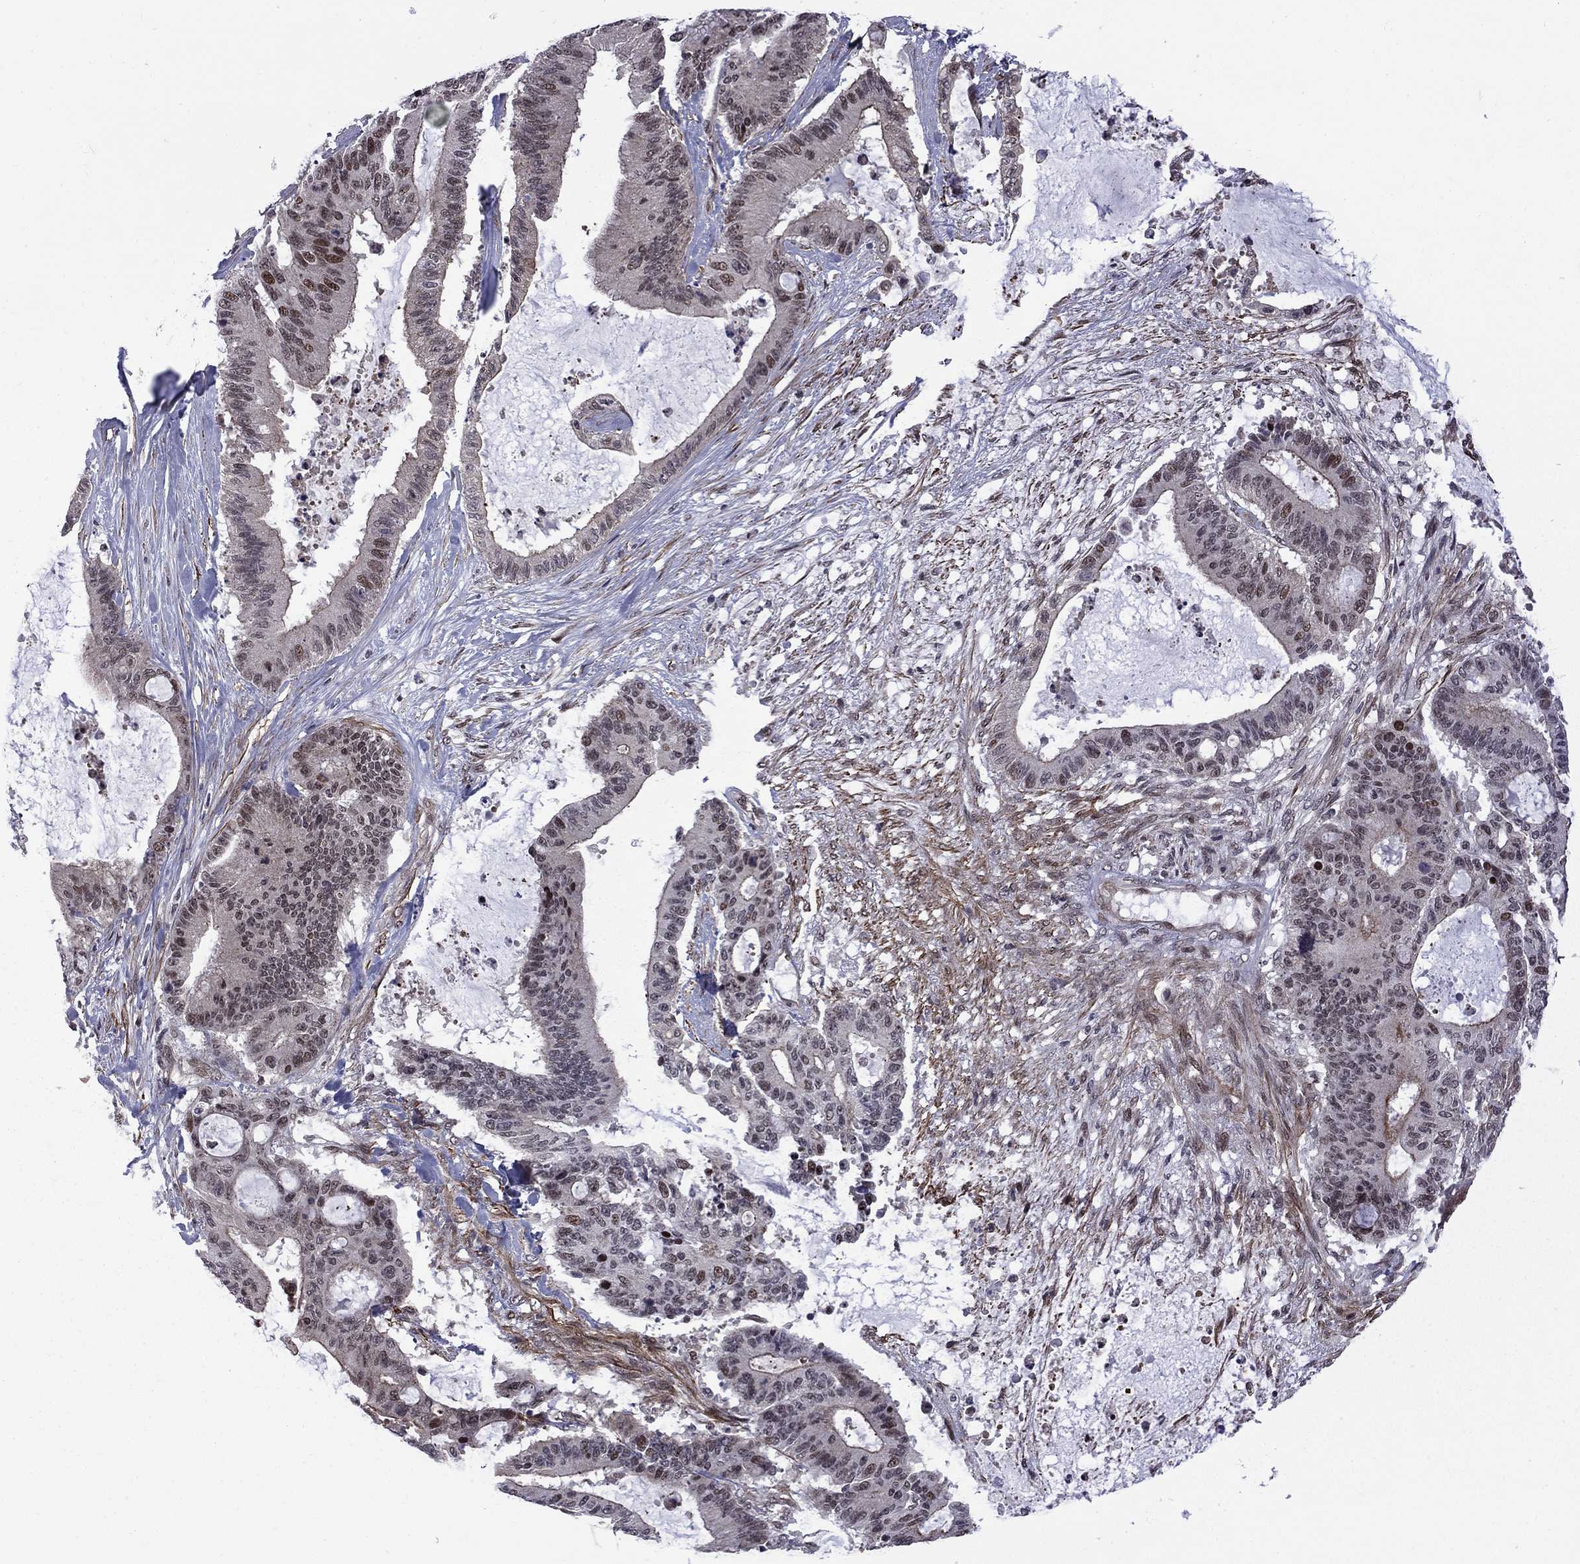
{"staining": {"intensity": "moderate", "quantity": "<25%", "location": "nuclear"}, "tissue": "liver cancer", "cell_type": "Tumor cells", "image_type": "cancer", "snomed": [{"axis": "morphology", "description": "Normal tissue, NOS"}, {"axis": "morphology", "description": "Cholangiocarcinoma"}, {"axis": "topography", "description": "Liver"}, {"axis": "topography", "description": "Peripheral nerve tissue"}], "caption": "Immunohistochemistry (IHC) staining of liver cancer (cholangiocarcinoma), which demonstrates low levels of moderate nuclear staining in approximately <25% of tumor cells indicating moderate nuclear protein expression. The staining was performed using DAB (3,3'-diaminobenzidine) (brown) for protein detection and nuclei were counterstained in hematoxylin (blue).", "gene": "BRF1", "patient": {"sex": "female", "age": 73}}